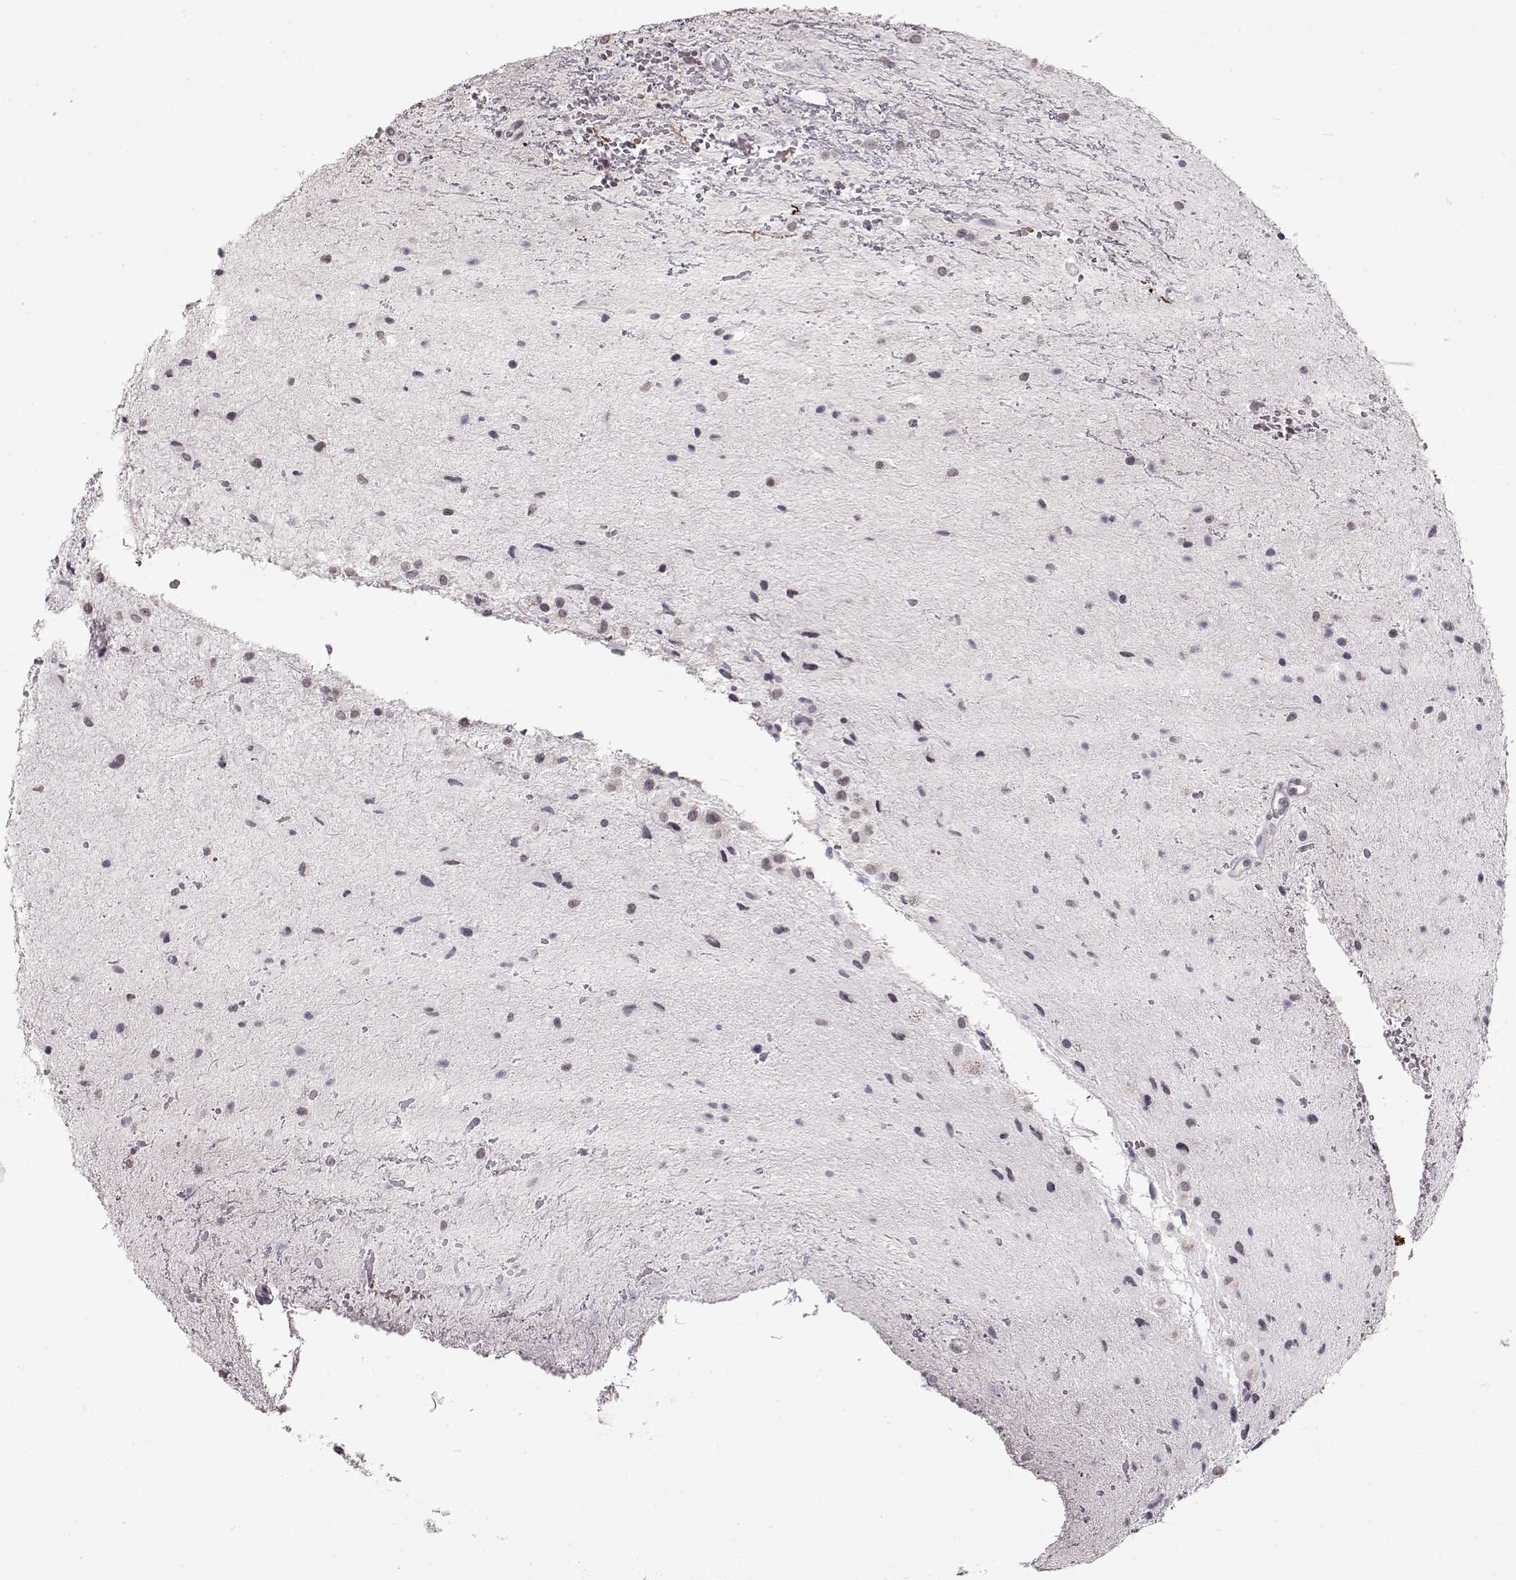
{"staining": {"intensity": "negative", "quantity": "none", "location": "none"}, "tissue": "glioma", "cell_type": "Tumor cells", "image_type": "cancer", "snomed": [{"axis": "morphology", "description": "Glioma, malignant, Low grade"}, {"axis": "topography", "description": "Cerebellum"}], "caption": "Malignant glioma (low-grade) was stained to show a protein in brown. There is no significant expression in tumor cells.", "gene": "PCP4", "patient": {"sex": "female", "age": 14}}